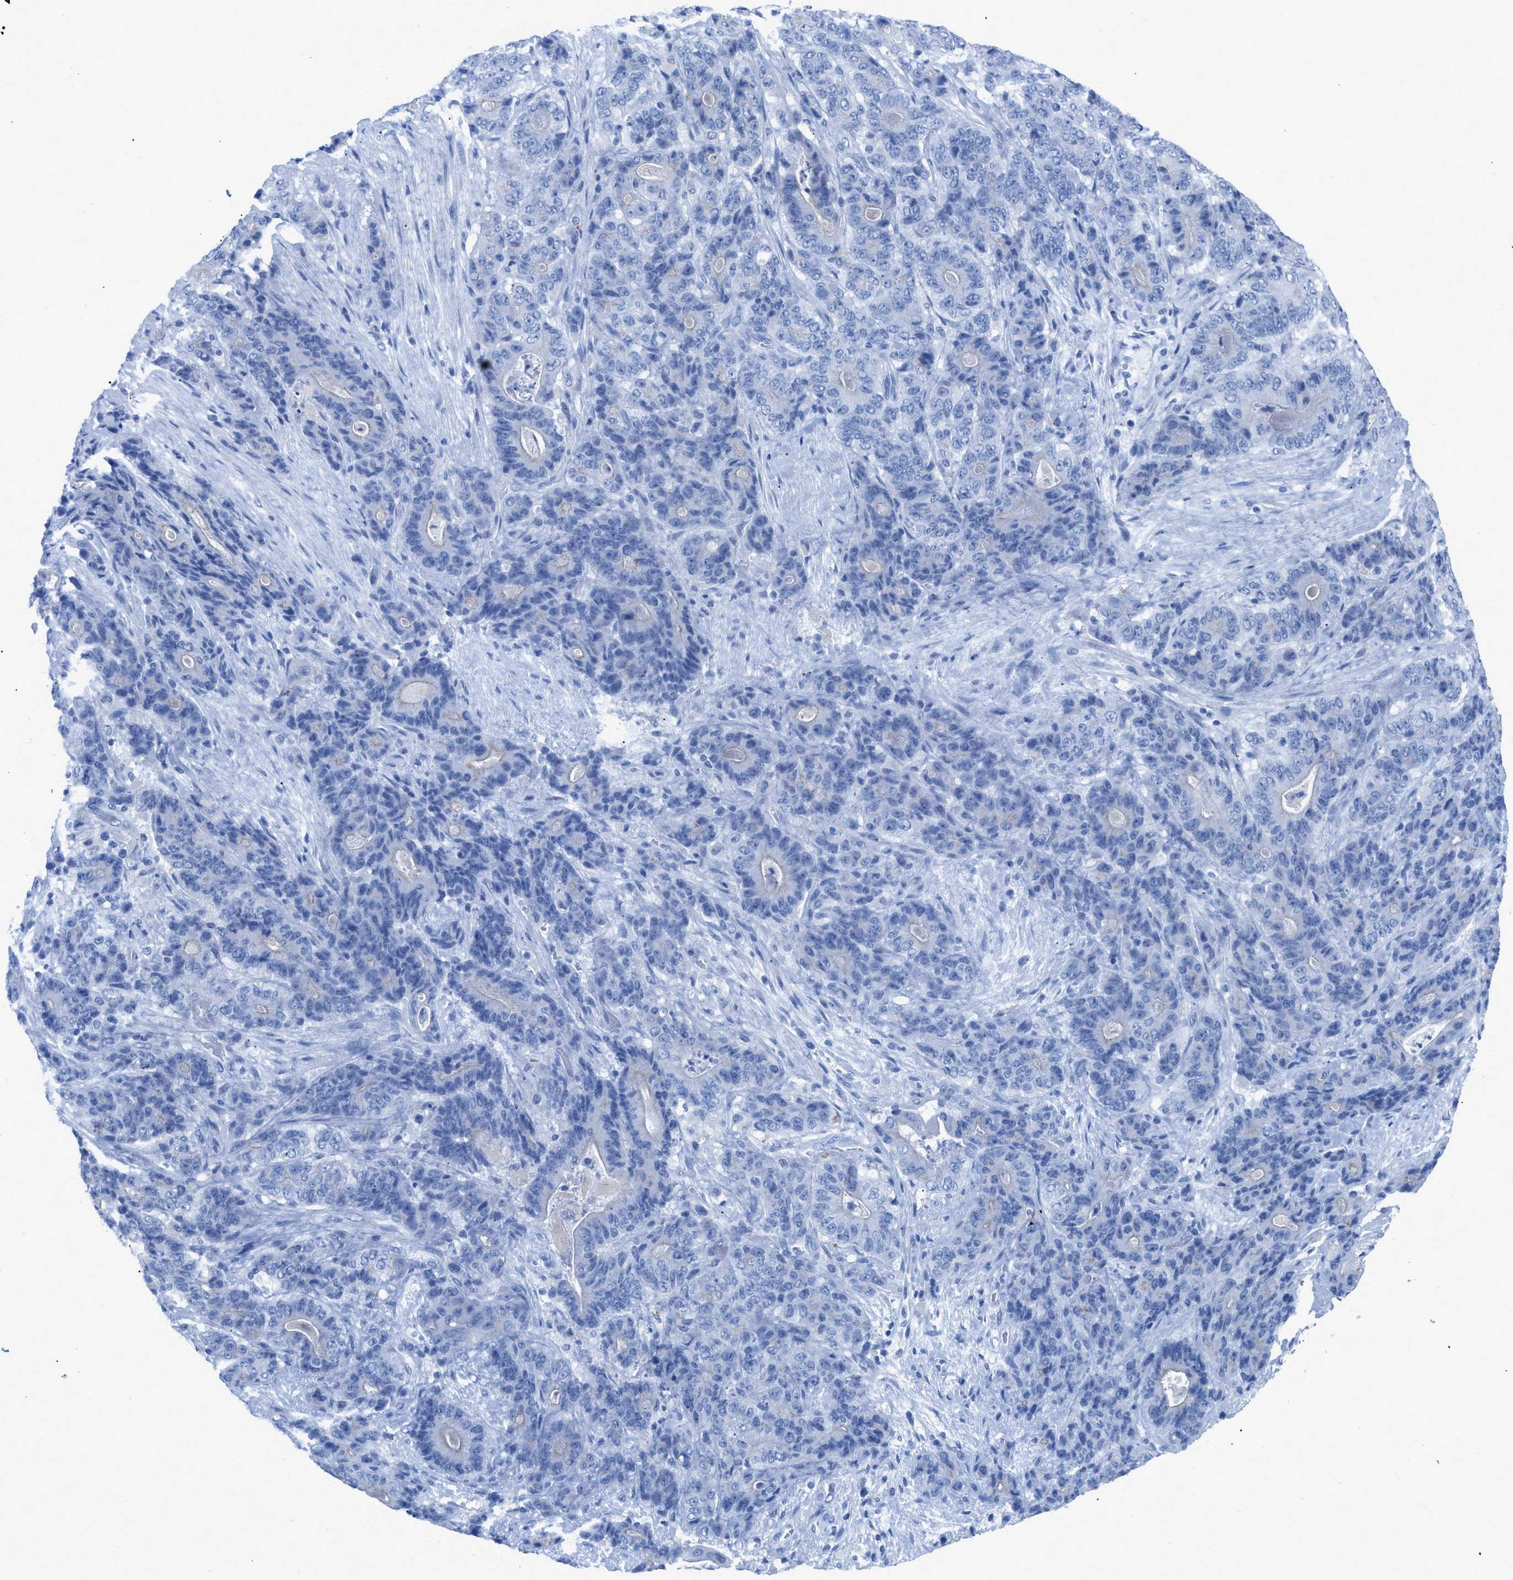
{"staining": {"intensity": "negative", "quantity": "none", "location": "none"}, "tissue": "stomach cancer", "cell_type": "Tumor cells", "image_type": "cancer", "snomed": [{"axis": "morphology", "description": "Adenocarcinoma, NOS"}, {"axis": "topography", "description": "Stomach"}], "caption": "High magnification brightfield microscopy of stomach cancer stained with DAB (3,3'-diaminobenzidine) (brown) and counterstained with hematoxylin (blue): tumor cells show no significant staining.", "gene": "TCL1A", "patient": {"sex": "female", "age": 73}}